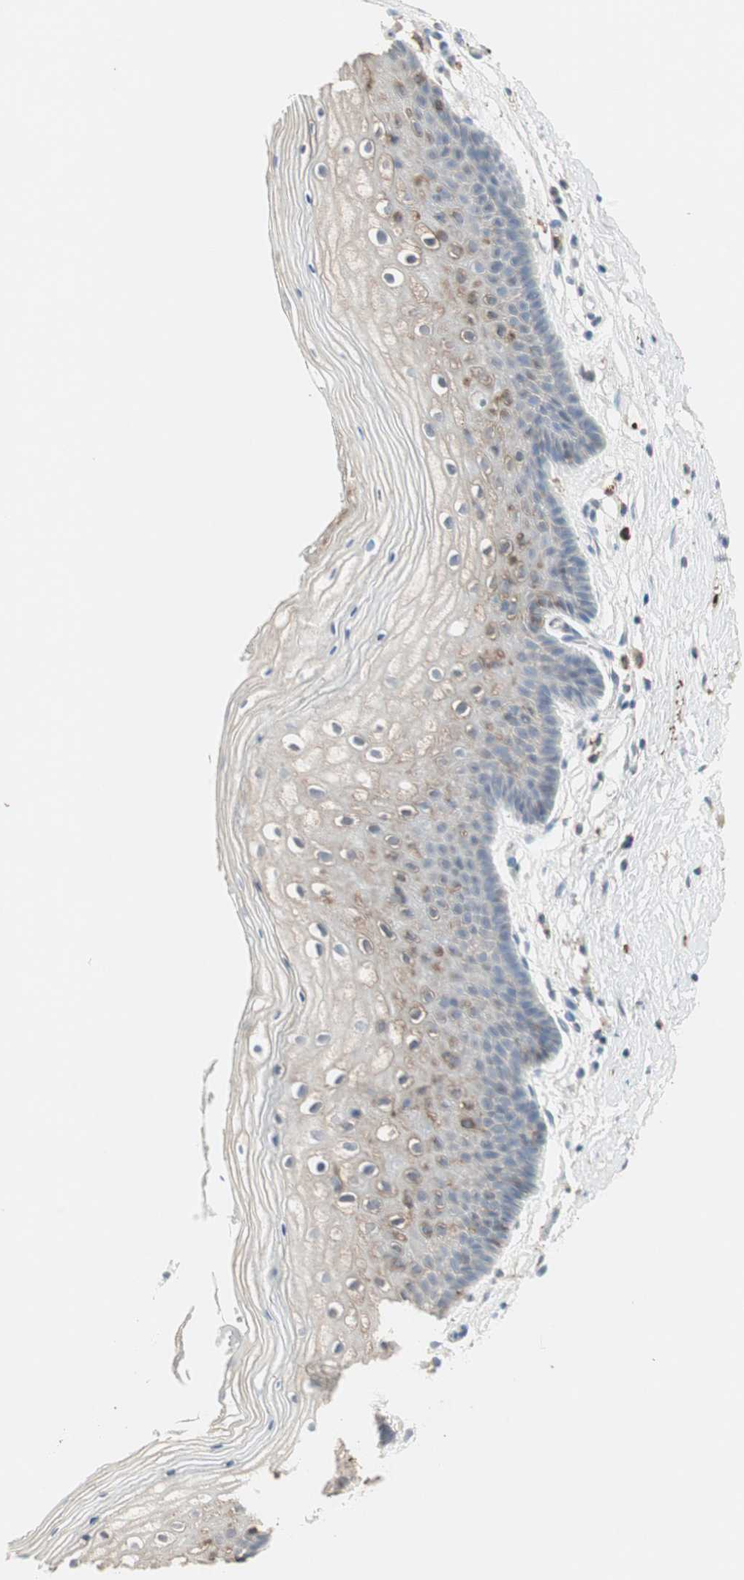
{"staining": {"intensity": "weak", "quantity": "25%-75%", "location": "cytoplasmic/membranous"}, "tissue": "vagina", "cell_type": "Squamous epithelial cells", "image_type": "normal", "snomed": [{"axis": "morphology", "description": "Normal tissue, NOS"}, {"axis": "topography", "description": "Vagina"}], "caption": "A histopathology image of vagina stained for a protein displays weak cytoplasmic/membranous brown staining in squamous epithelial cells. (Stains: DAB (3,3'-diaminobenzidine) in brown, nuclei in blue, Microscopy: brightfield microscopy at high magnification).", "gene": "MMP3", "patient": {"sex": "female", "age": 46}}